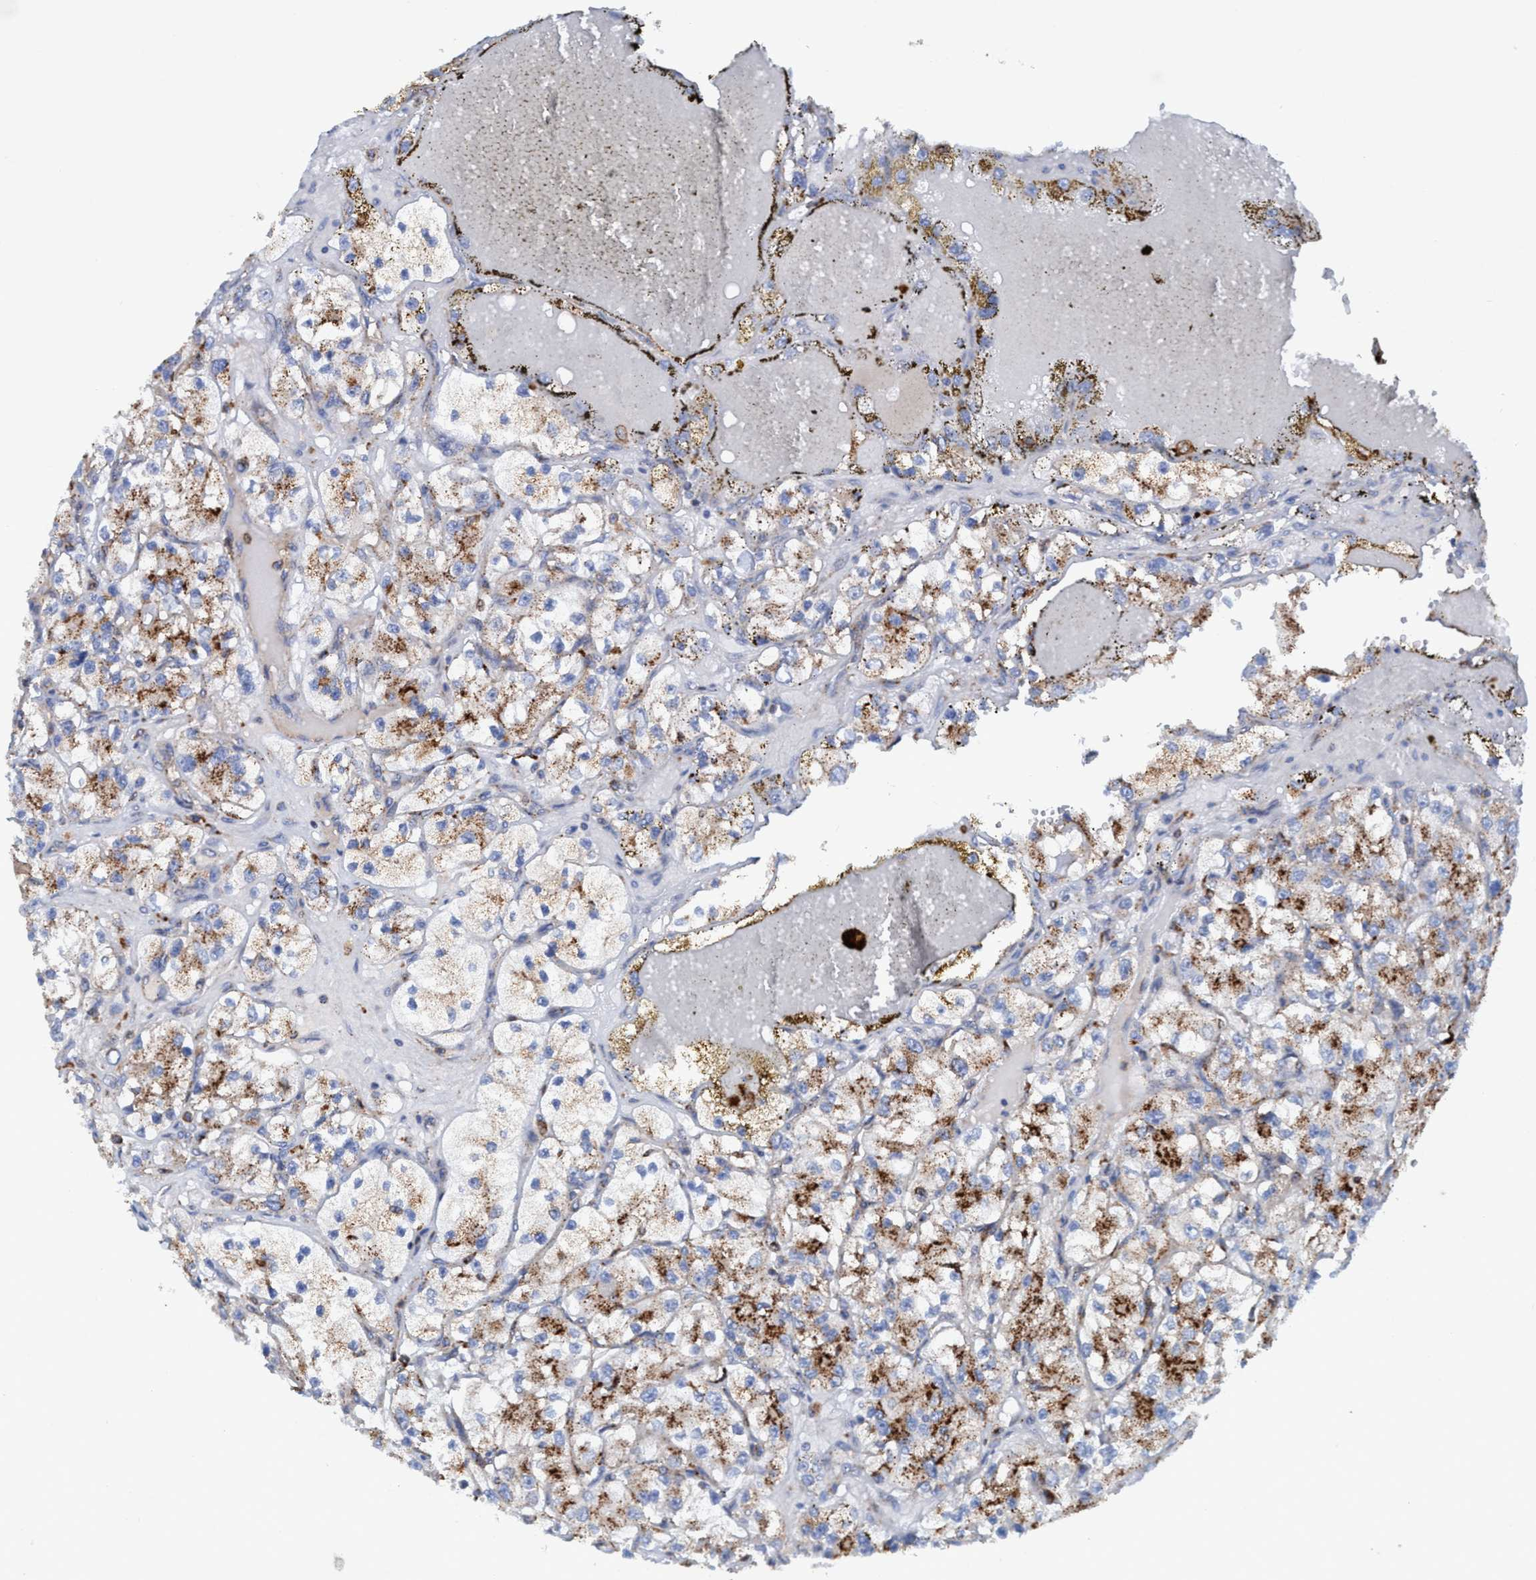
{"staining": {"intensity": "moderate", "quantity": ">75%", "location": "cytoplasmic/membranous"}, "tissue": "renal cancer", "cell_type": "Tumor cells", "image_type": "cancer", "snomed": [{"axis": "morphology", "description": "Adenocarcinoma, NOS"}, {"axis": "topography", "description": "Kidney"}], "caption": "Moderate cytoplasmic/membranous expression is identified in about >75% of tumor cells in adenocarcinoma (renal).", "gene": "TRIM65", "patient": {"sex": "female", "age": 57}}